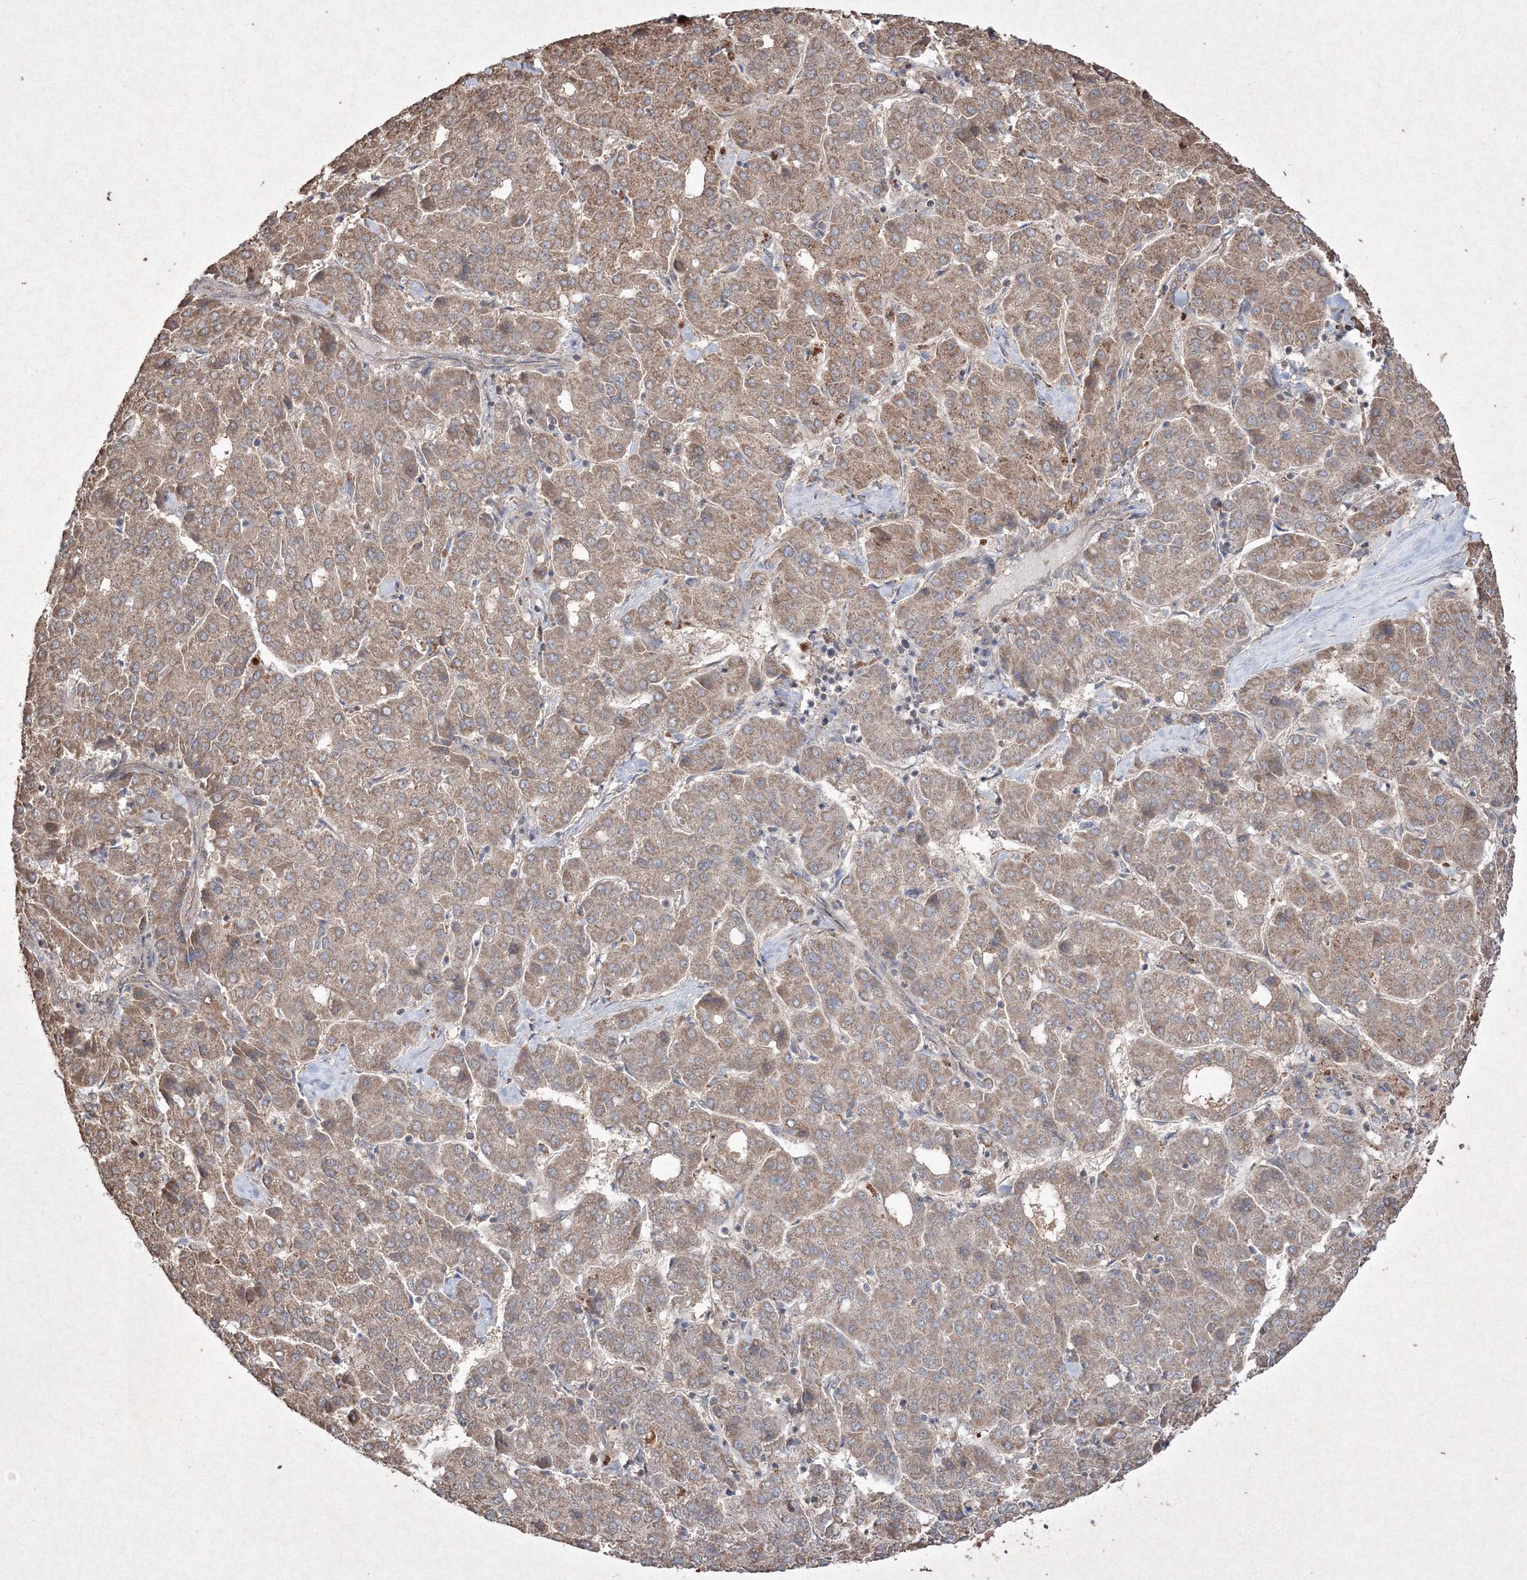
{"staining": {"intensity": "moderate", "quantity": ">75%", "location": "cytoplasmic/membranous"}, "tissue": "liver cancer", "cell_type": "Tumor cells", "image_type": "cancer", "snomed": [{"axis": "morphology", "description": "Carcinoma, Hepatocellular, NOS"}, {"axis": "topography", "description": "Liver"}], "caption": "DAB (3,3'-diaminobenzidine) immunohistochemical staining of human liver hepatocellular carcinoma reveals moderate cytoplasmic/membranous protein staining in approximately >75% of tumor cells.", "gene": "GRSF1", "patient": {"sex": "male", "age": 65}}